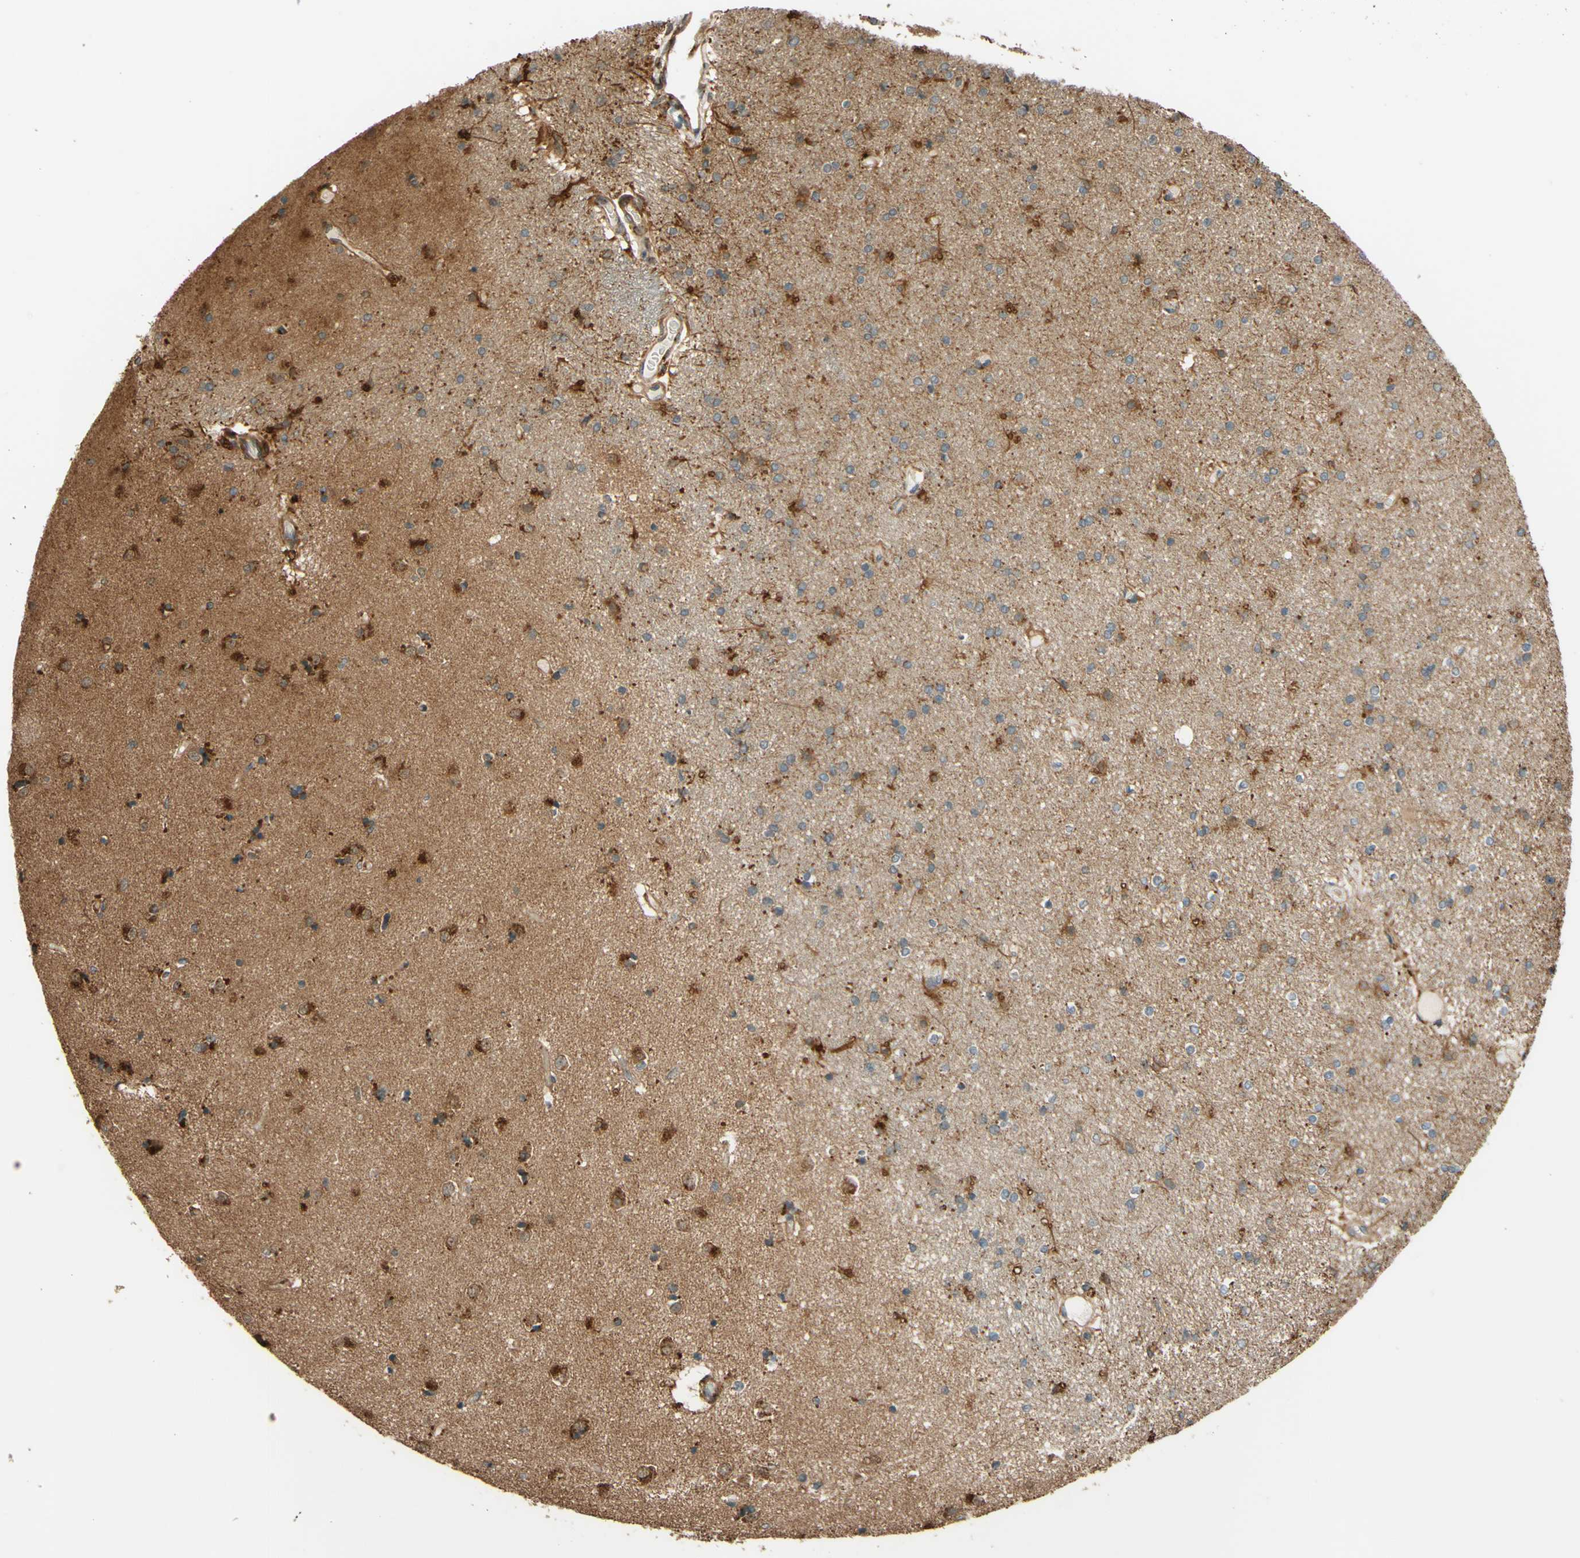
{"staining": {"intensity": "moderate", "quantity": "25%-75%", "location": "cytoplasmic/membranous"}, "tissue": "caudate", "cell_type": "Glial cells", "image_type": "normal", "snomed": [{"axis": "morphology", "description": "Normal tissue, NOS"}, {"axis": "topography", "description": "Lateral ventricle wall"}], "caption": "This is a photomicrograph of immunohistochemistry (IHC) staining of unremarkable caudate, which shows moderate expression in the cytoplasmic/membranous of glial cells.", "gene": "RNF19A", "patient": {"sex": "female", "age": 54}}